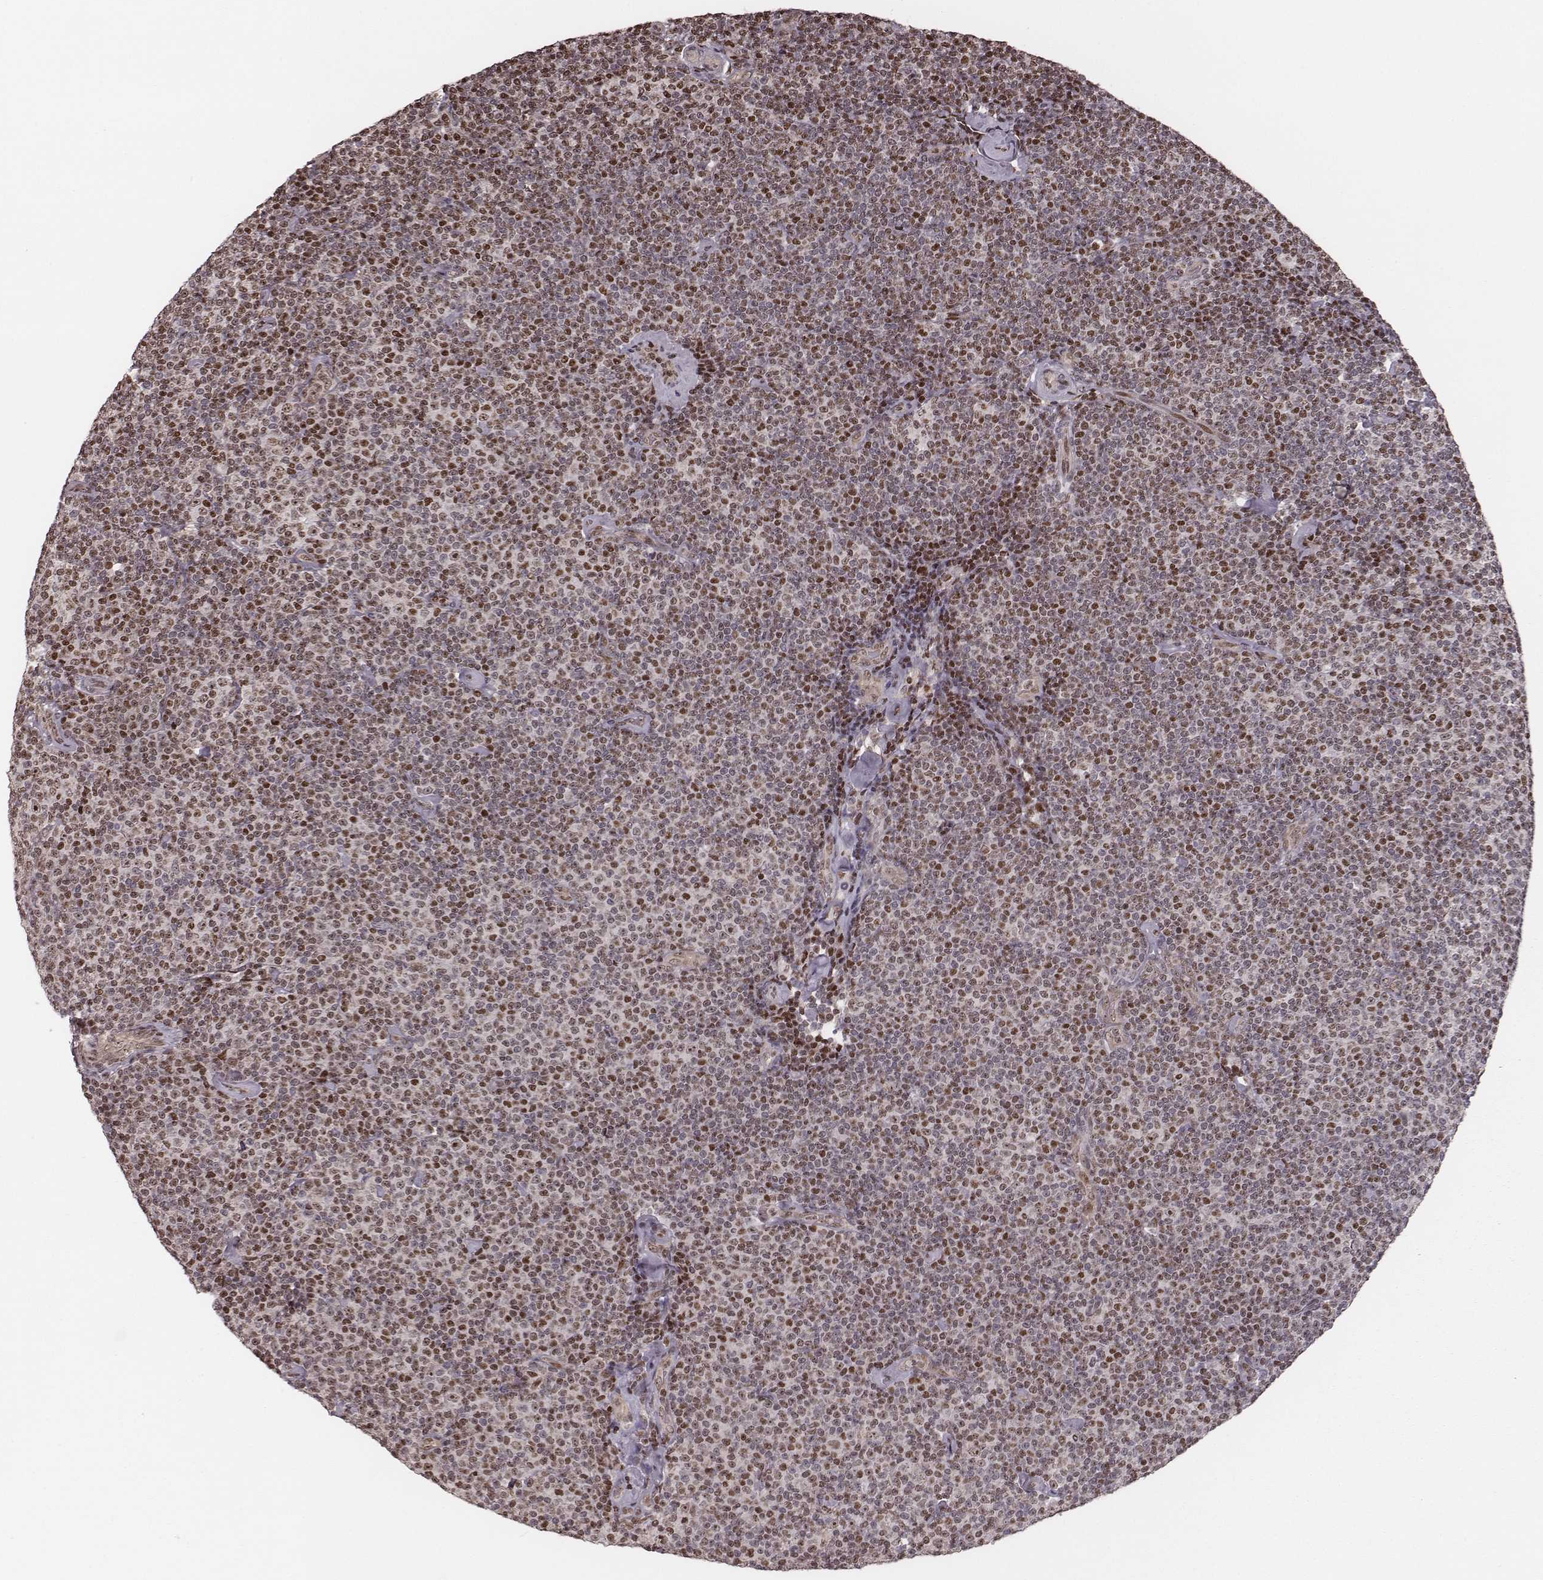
{"staining": {"intensity": "moderate", "quantity": "<25%", "location": "nuclear"}, "tissue": "lymphoma", "cell_type": "Tumor cells", "image_type": "cancer", "snomed": [{"axis": "morphology", "description": "Malignant lymphoma, non-Hodgkin's type, Low grade"}, {"axis": "topography", "description": "Lymph node"}], "caption": "A photomicrograph of human low-grade malignant lymphoma, non-Hodgkin's type stained for a protein reveals moderate nuclear brown staining in tumor cells.", "gene": "VRK3", "patient": {"sex": "male", "age": 81}}